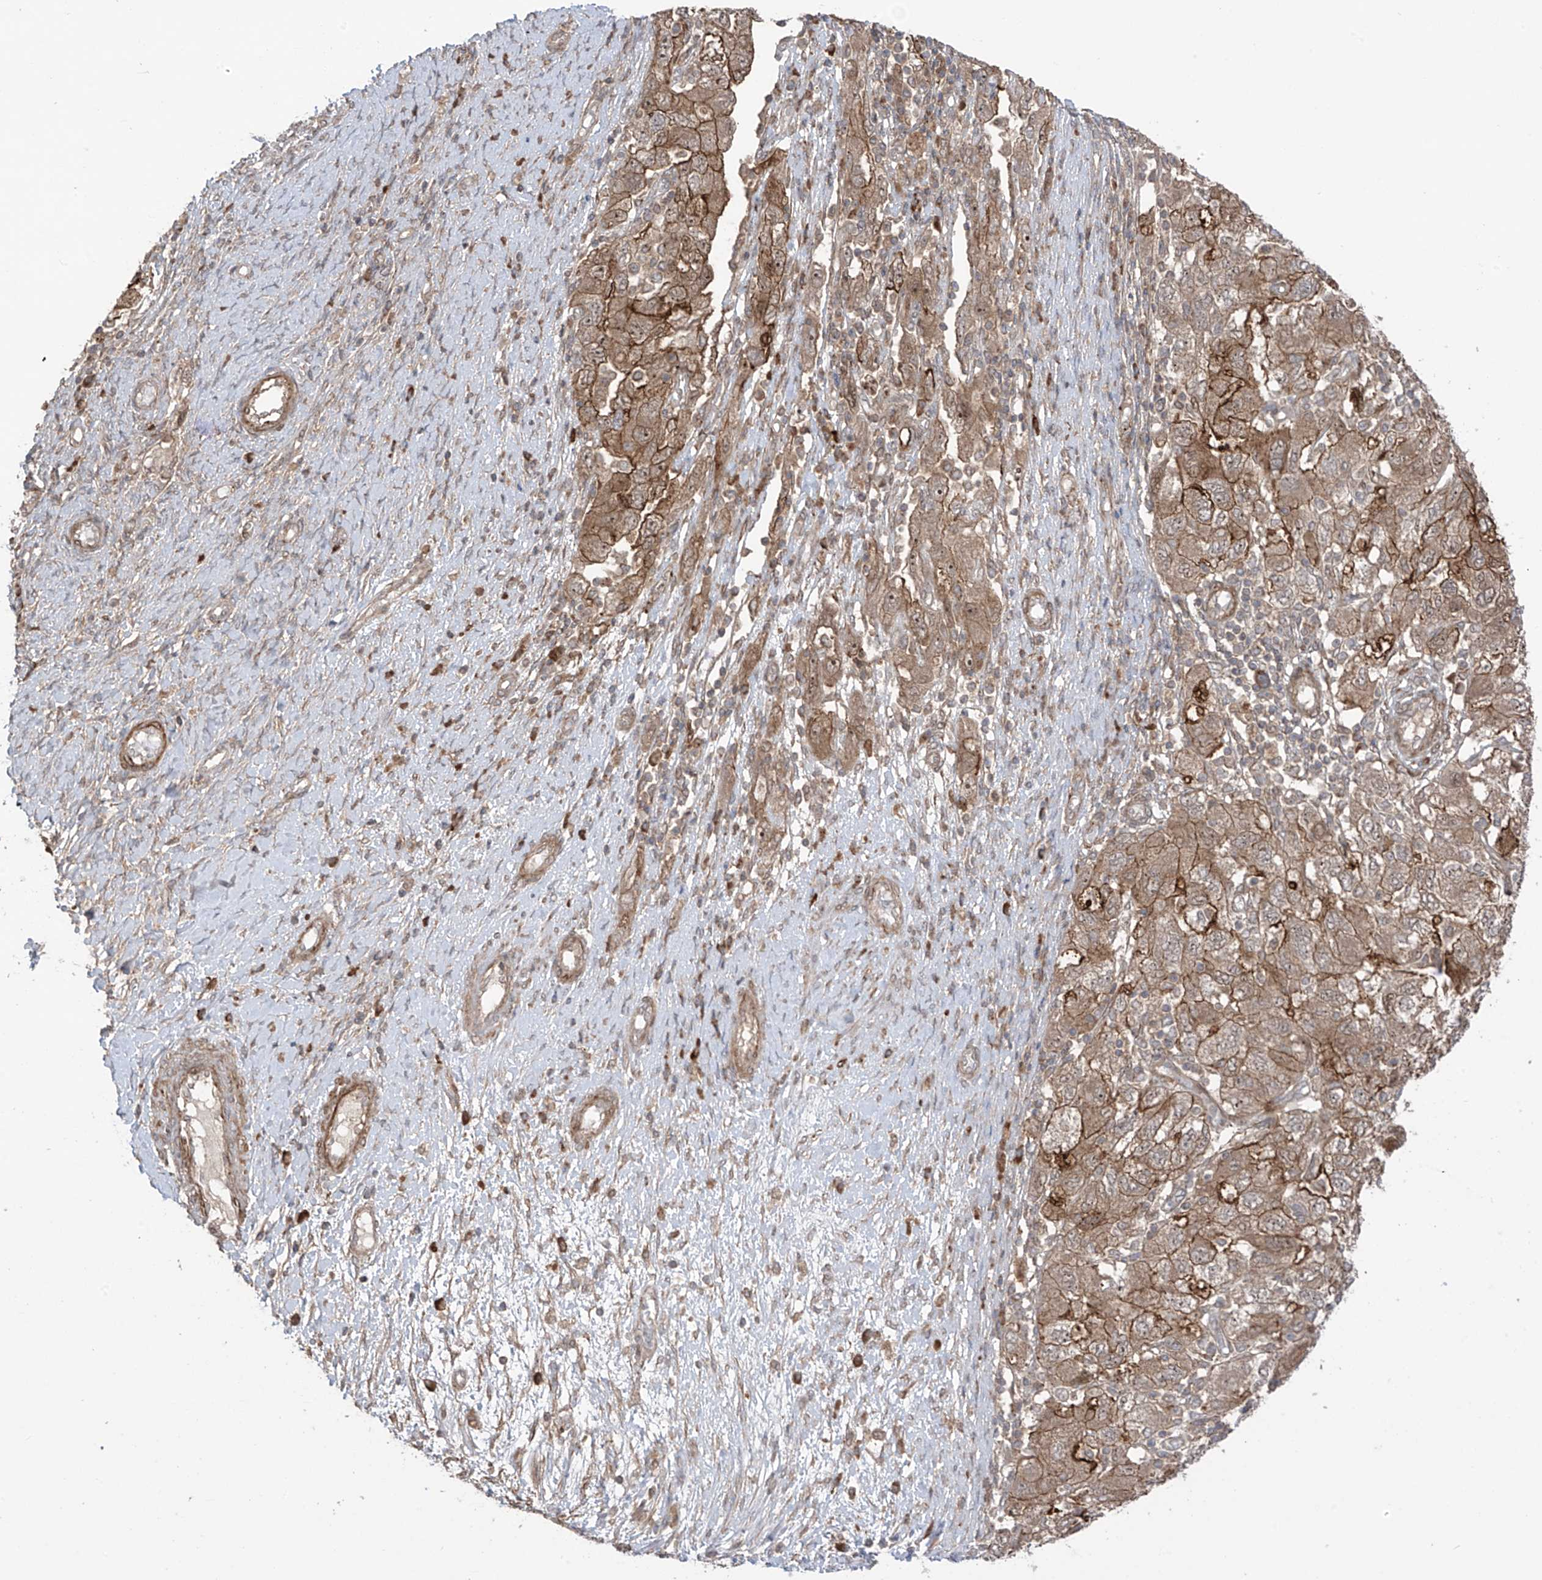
{"staining": {"intensity": "moderate", "quantity": ">75%", "location": "cytoplasmic/membranous"}, "tissue": "ovarian cancer", "cell_type": "Tumor cells", "image_type": "cancer", "snomed": [{"axis": "morphology", "description": "Carcinoma, NOS"}, {"axis": "morphology", "description": "Cystadenocarcinoma, serous, NOS"}, {"axis": "topography", "description": "Ovary"}], "caption": "A photomicrograph showing moderate cytoplasmic/membranous positivity in about >75% of tumor cells in ovarian cancer (serous cystadenocarcinoma), as visualized by brown immunohistochemical staining.", "gene": "LRRC74A", "patient": {"sex": "female", "age": 69}}